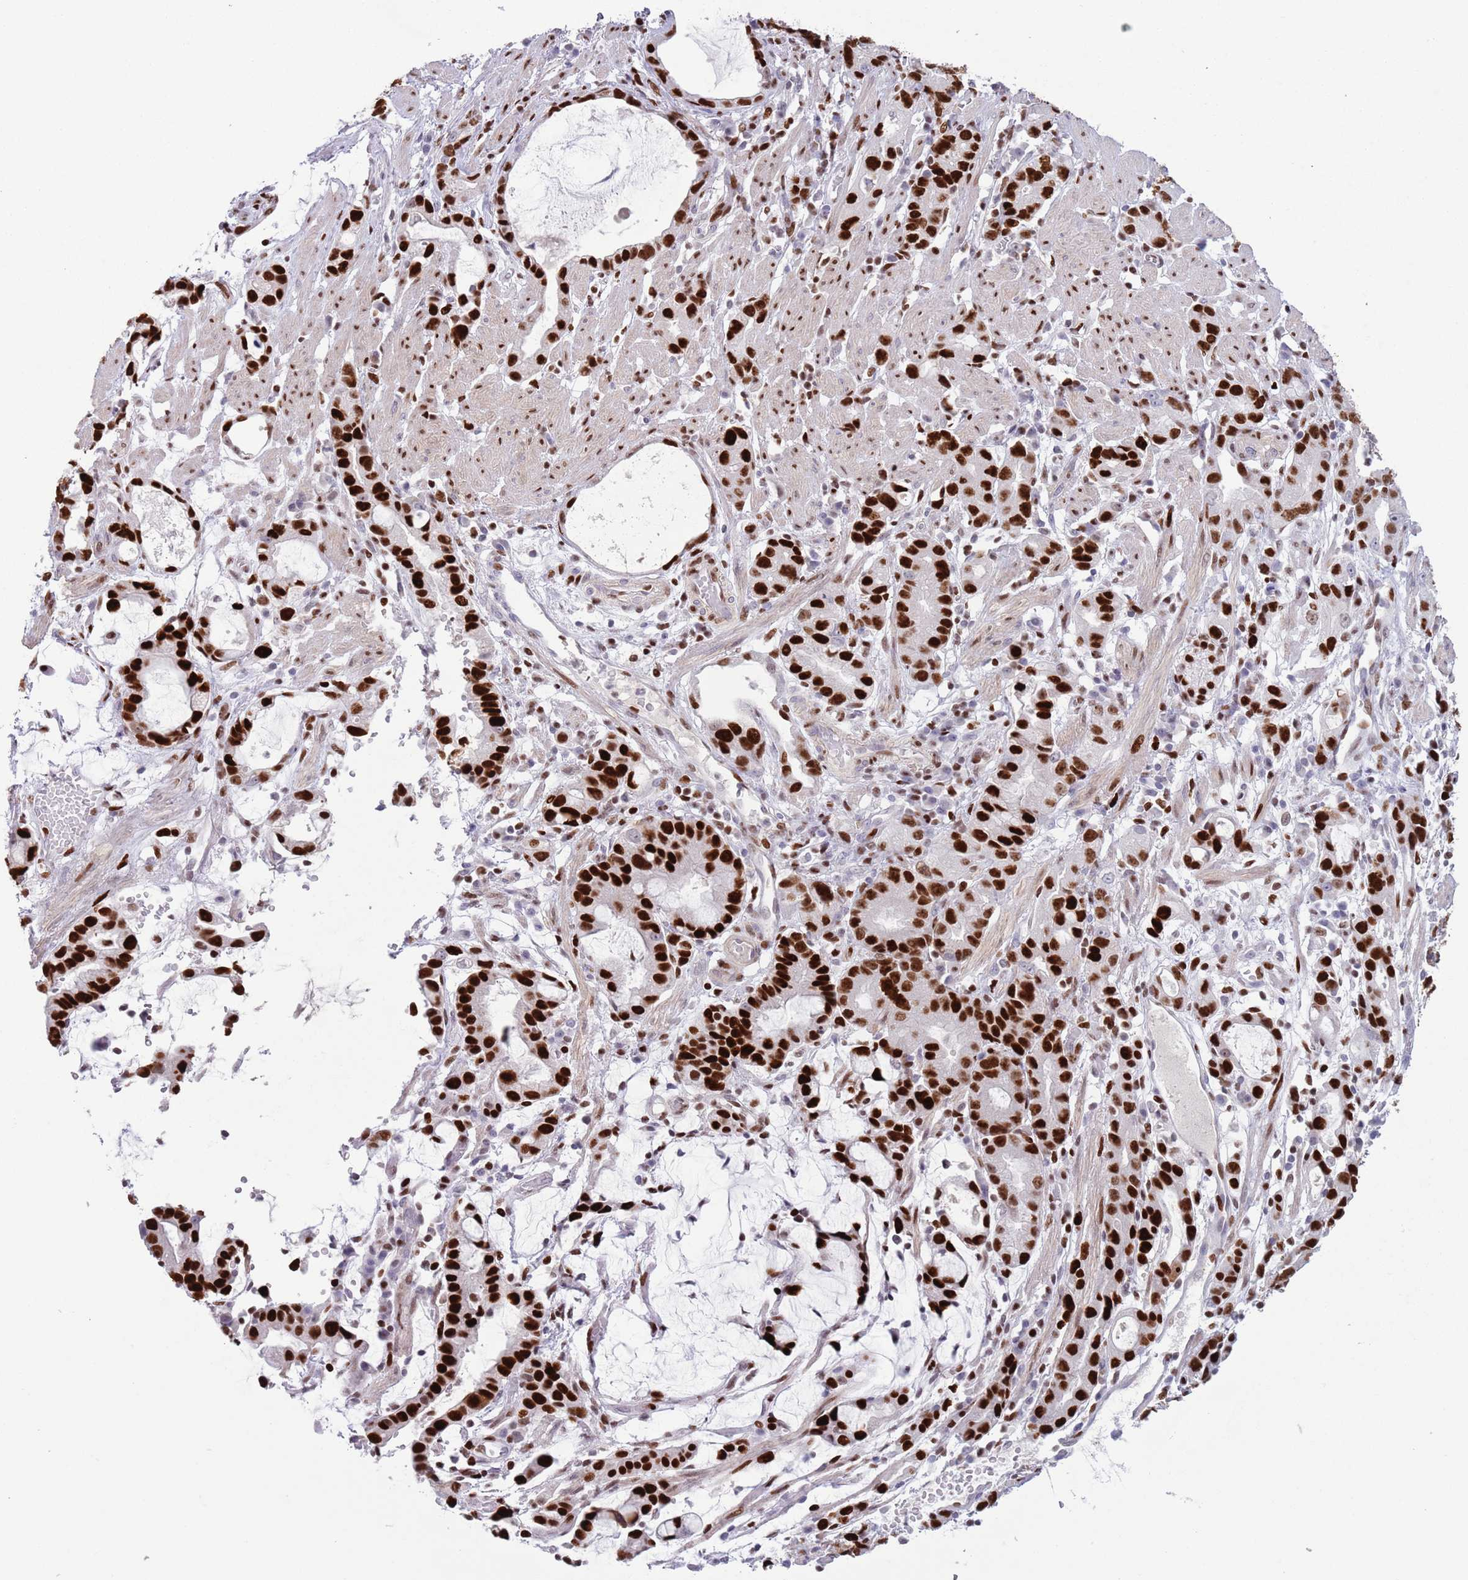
{"staining": {"intensity": "strong", "quantity": ">75%", "location": "nuclear"}, "tissue": "stomach cancer", "cell_type": "Tumor cells", "image_type": "cancer", "snomed": [{"axis": "morphology", "description": "Adenocarcinoma, NOS"}, {"axis": "topography", "description": "Stomach"}], "caption": "Immunohistochemical staining of human adenocarcinoma (stomach) demonstrates high levels of strong nuclear positivity in about >75% of tumor cells. (DAB (3,3'-diaminobenzidine) = brown stain, brightfield microscopy at high magnification).", "gene": "MFSD10", "patient": {"sex": "male", "age": 55}}